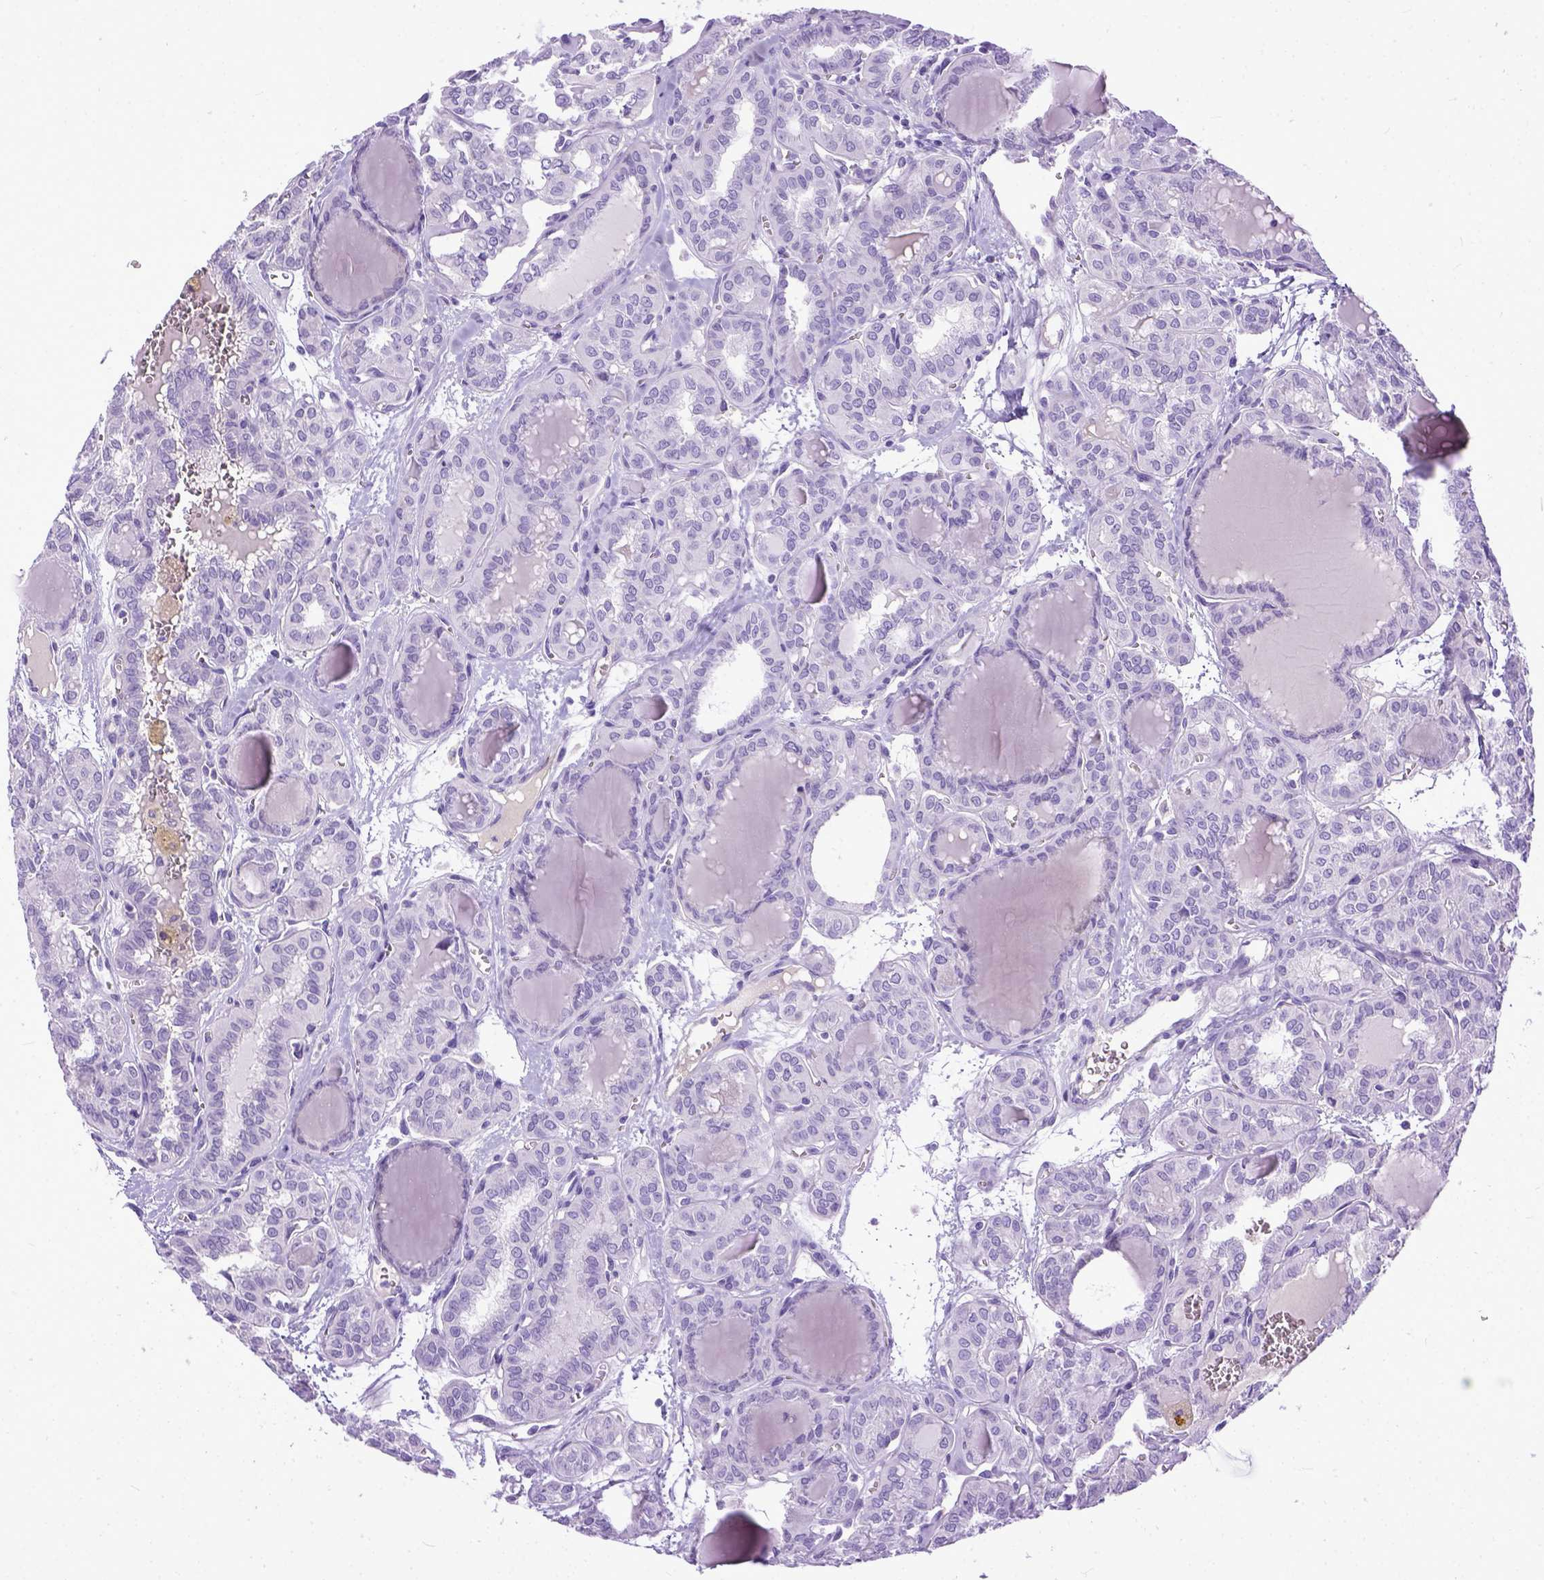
{"staining": {"intensity": "negative", "quantity": "none", "location": "none"}, "tissue": "thyroid cancer", "cell_type": "Tumor cells", "image_type": "cancer", "snomed": [{"axis": "morphology", "description": "Papillary adenocarcinoma, NOS"}, {"axis": "topography", "description": "Thyroid gland"}], "caption": "IHC photomicrograph of neoplastic tissue: human thyroid cancer stained with DAB exhibits no significant protein staining in tumor cells. (Brightfield microscopy of DAB immunohistochemistry (IHC) at high magnification).", "gene": "PLK5", "patient": {"sex": "female", "age": 41}}